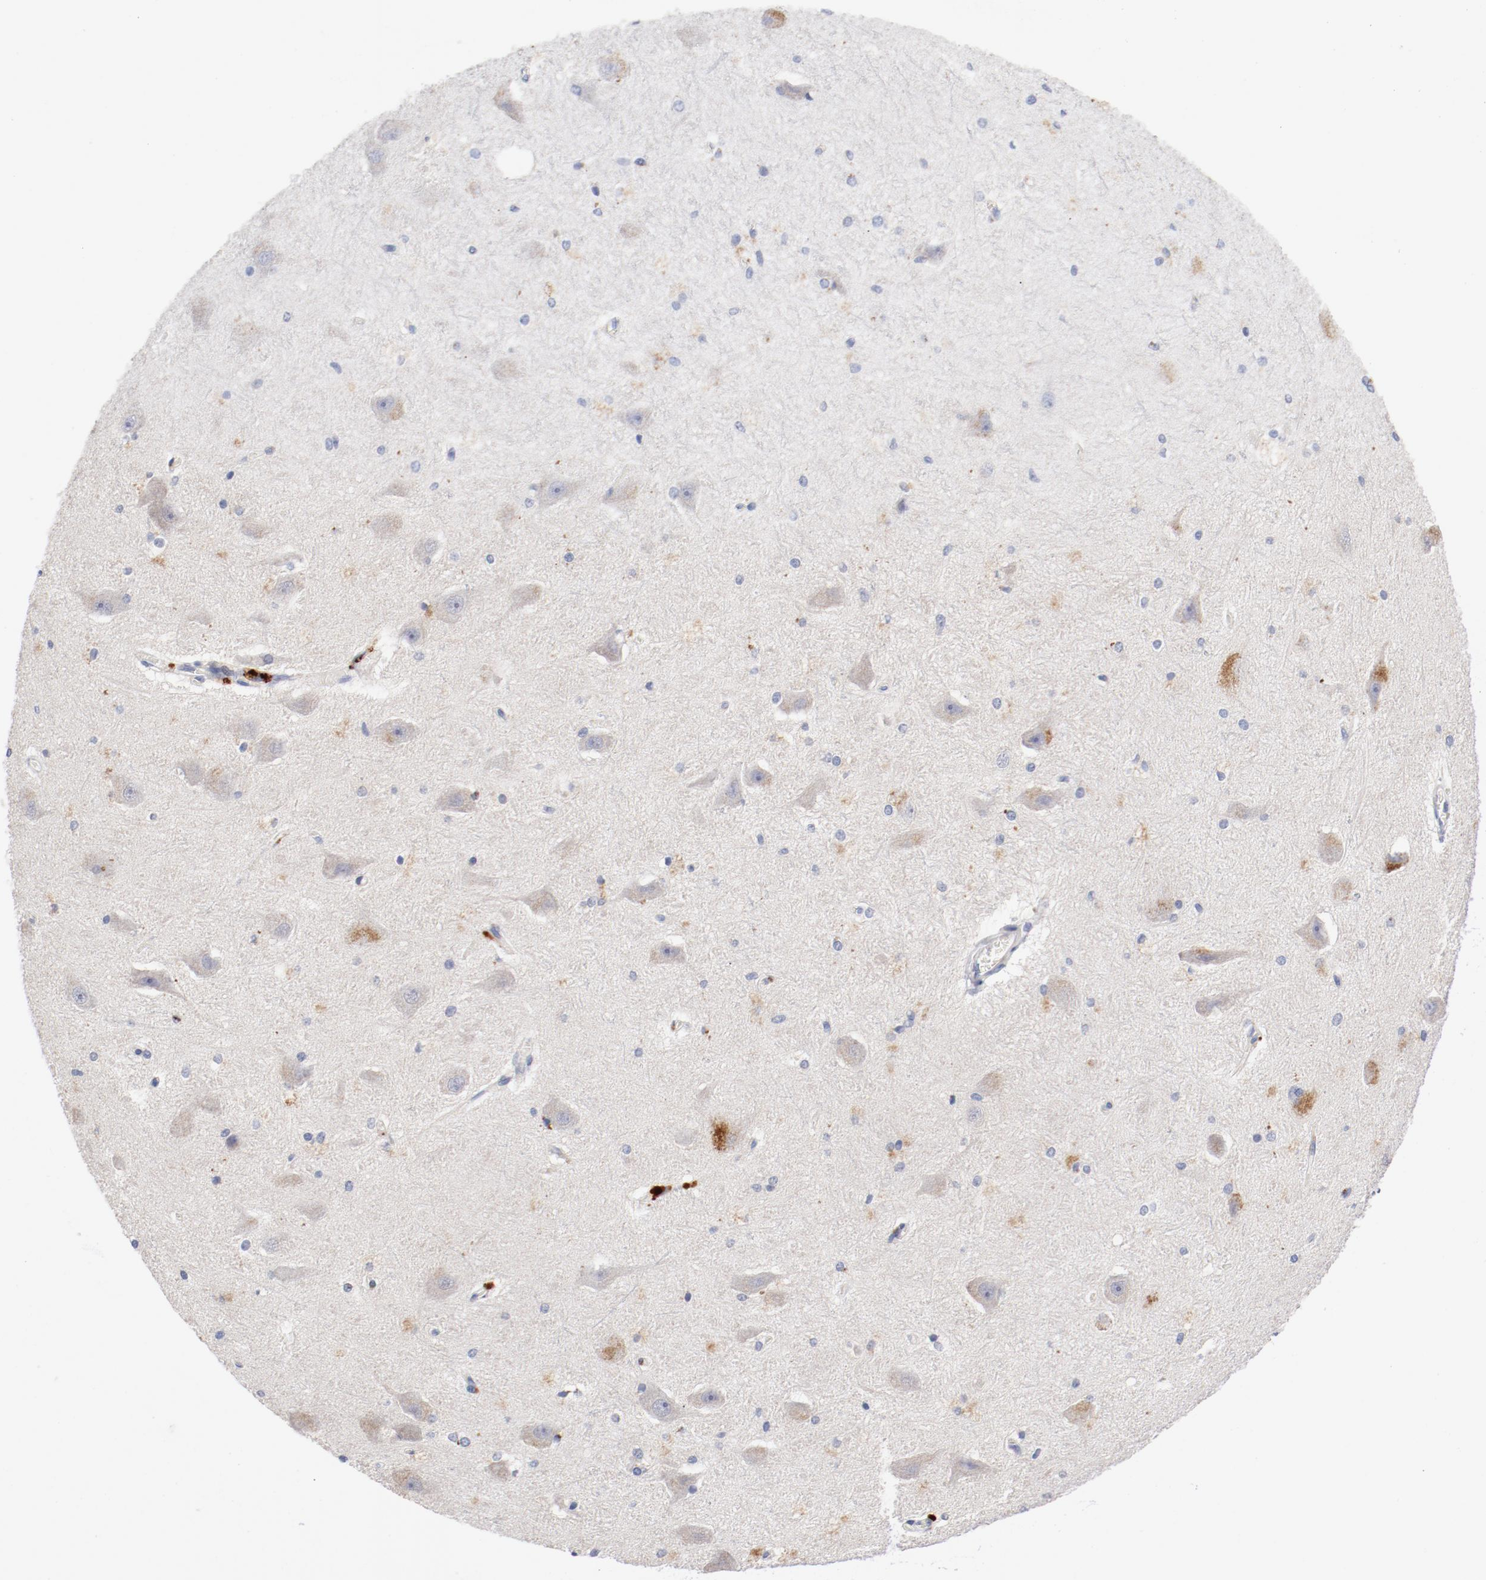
{"staining": {"intensity": "negative", "quantity": "none", "location": "none"}, "tissue": "hippocampus", "cell_type": "Glial cells", "image_type": "normal", "snomed": [{"axis": "morphology", "description": "Normal tissue, NOS"}, {"axis": "topography", "description": "Hippocampus"}], "caption": "DAB (3,3'-diaminobenzidine) immunohistochemical staining of benign human hippocampus exhibits no significant expression in glial cells. The staining was performed using DAB to visualize the protein expression in brown, while the nuclei were stained in blue with hematoxylin (Magnification: 20x).", "gene": "BIRC5", "patient": {"sex": "female", "age": 19}}